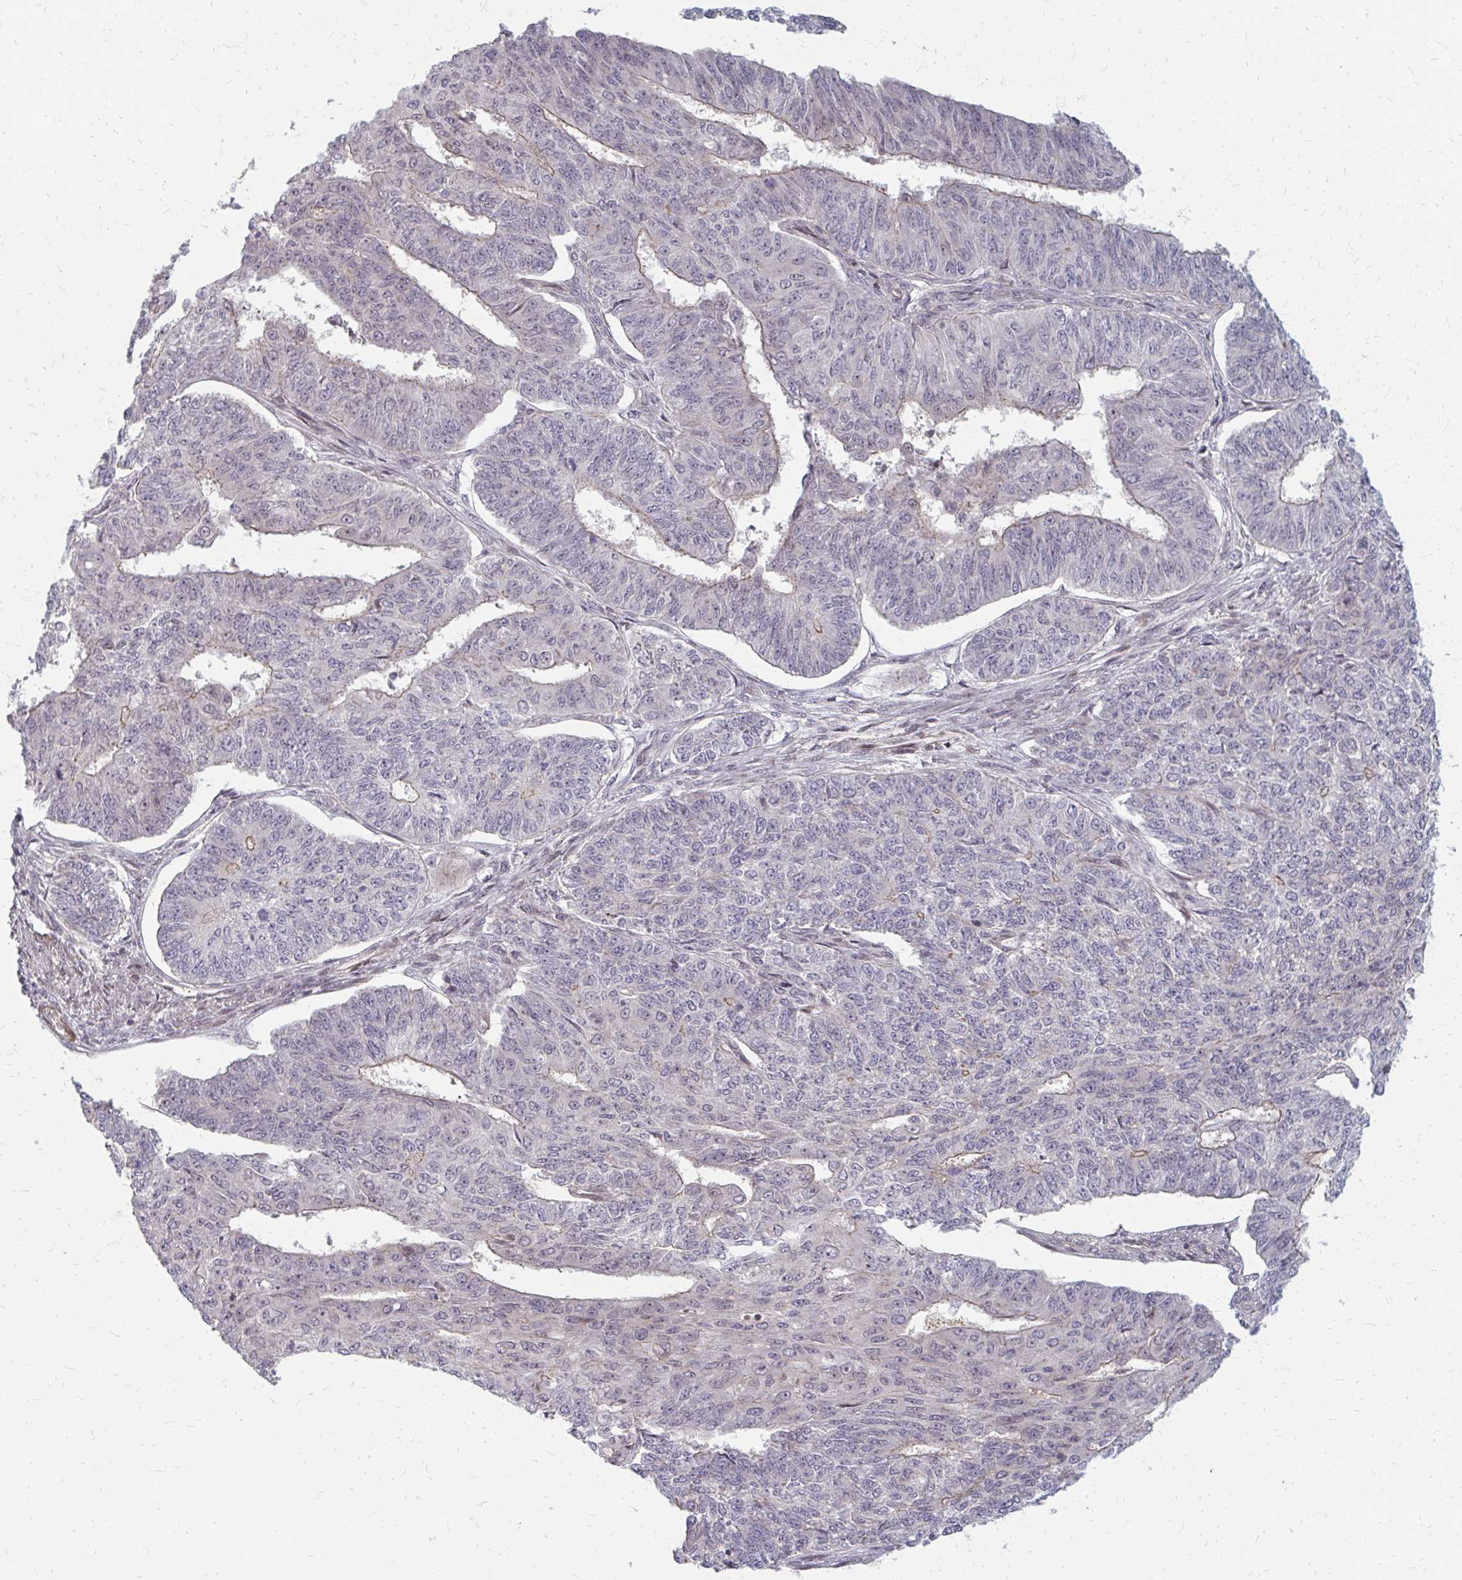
{"staining": {"intensity": "negative", "quantity": "none", "location": "none"}, "tissue": "endometrial cancer", "cell_type": "Tumor cells", "image_type": "cancer", "snomed": [{"axis": "morphology", "description": "Adenocarcinoma, NOS"}, {"axis": "topography", "description": "Endometrium"}], "caption": "Tumor cells are negative for protein expression in human endometrial cancer (adenocarcinoma).", "gene": "ZNF285", "patient": {"sex": "female", "age": 32}}